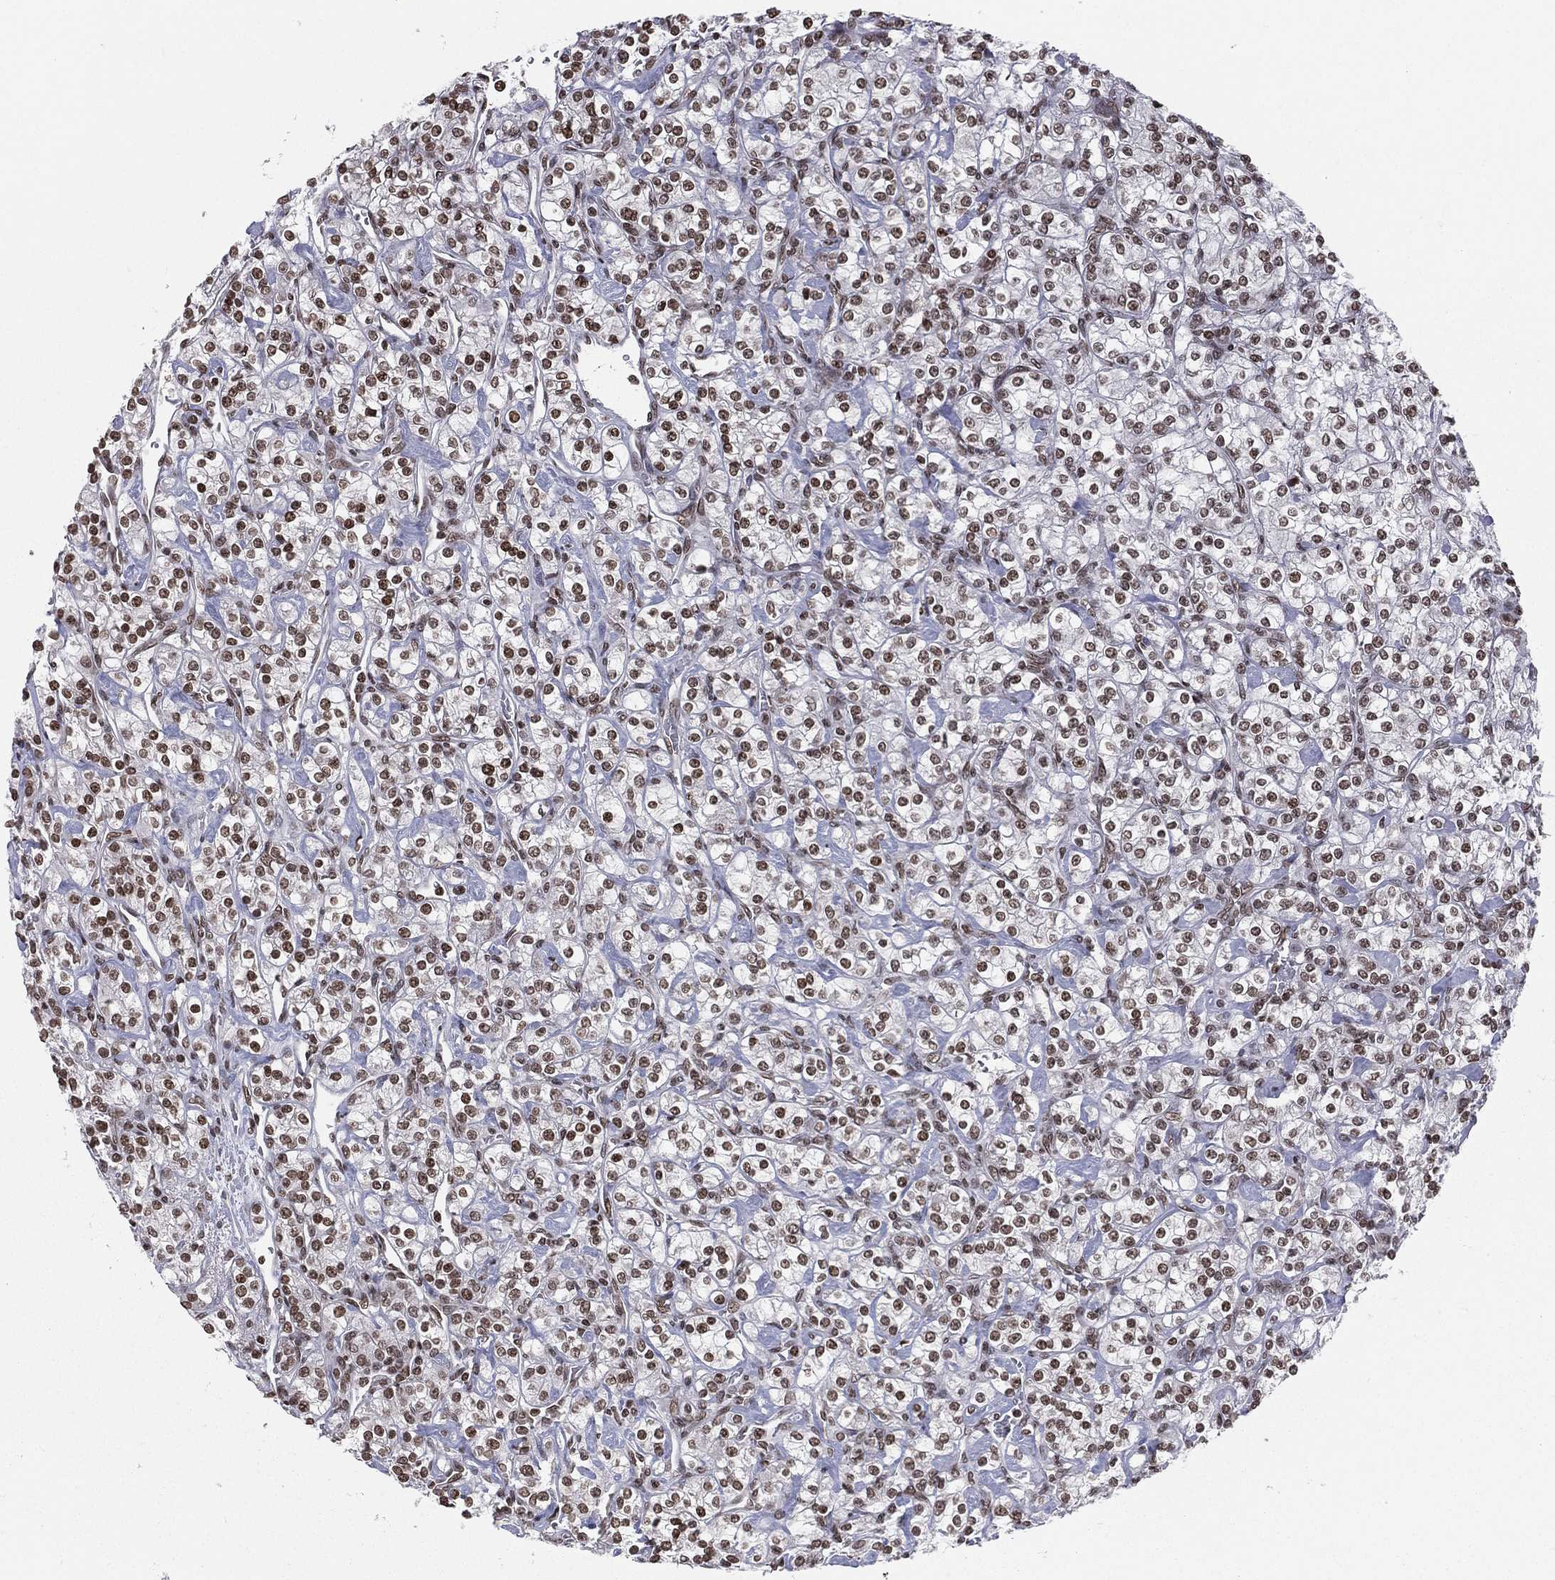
{"staining": {"intensity": "strong", "quantity": ">75%", "location": "nuclear"}, "tissue": "renal cancer", "cell_type": "Tumor cells", "image_type": "cancer", "snomed": [{"axis": "morphology", "description": "Adenocarcinoma, NOS"}, {"axis": "topography", "description": "Kidney"}], "caption": "The immunohistochemical stain shows strong nuclear staining in tumor cells of adenocarcinoma (renal) tissue.", "gene": "RFX7", "patient": {"sex": "male", "age": 77}}